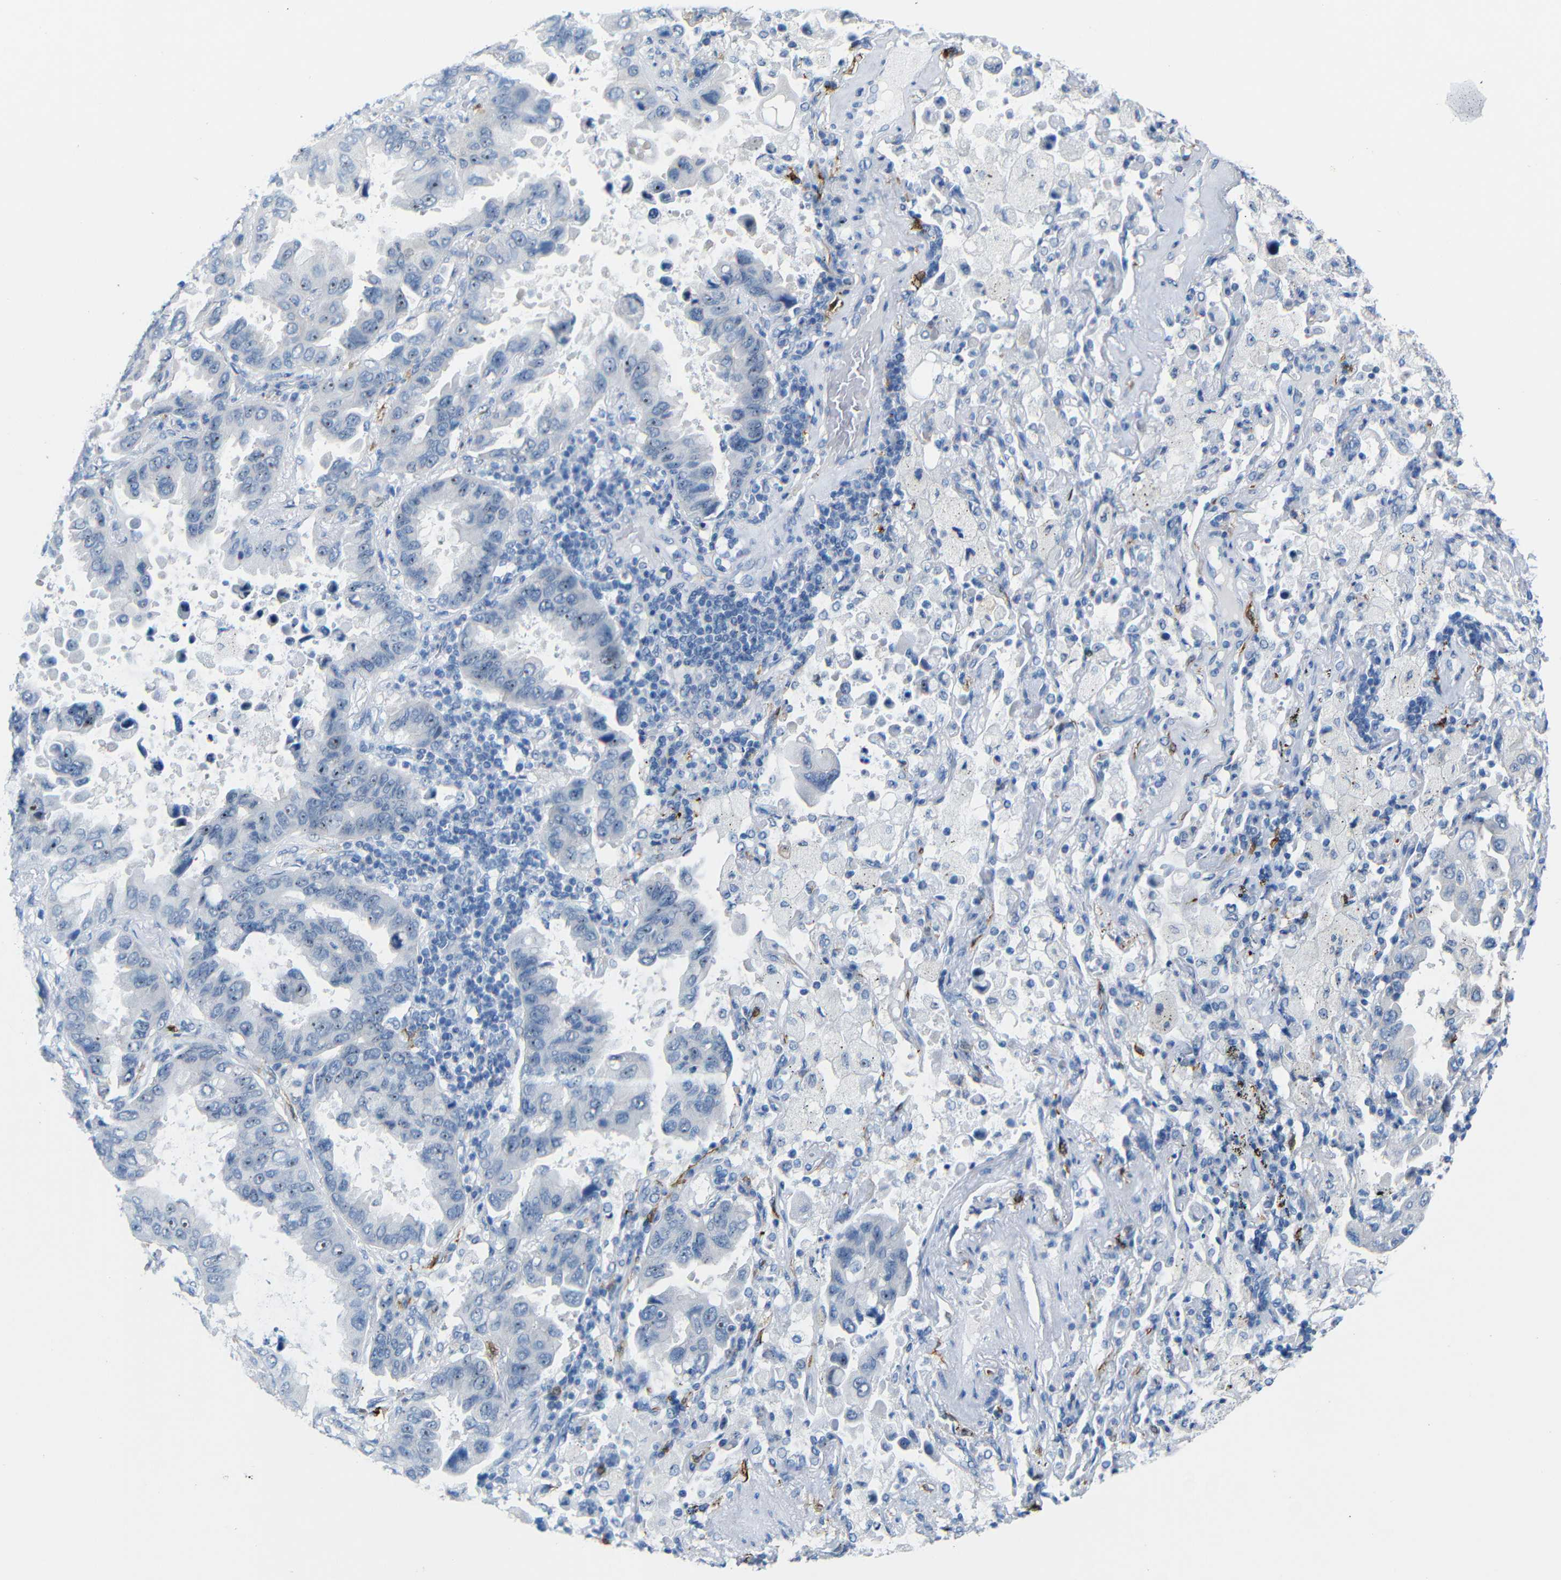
{"staining": {"intensity": "moderate", "quantity": "<25%", "location": "nuclear"}, "tissue": "lung cancer", "cell_type": "Tumor cells", "image_type": "cancer", "snomed": [{"axis": "morphology", "description": "Adenocarcinoma, NOS"}, {"axis": "topography", "description": "Lung"}], "caption": "Lung adenocarcinoma stained with a protein marker demonstrates moderate staining in tumor cells.", "gene": "C1orf210", "patient": {"sex": "male", "age": 64}}